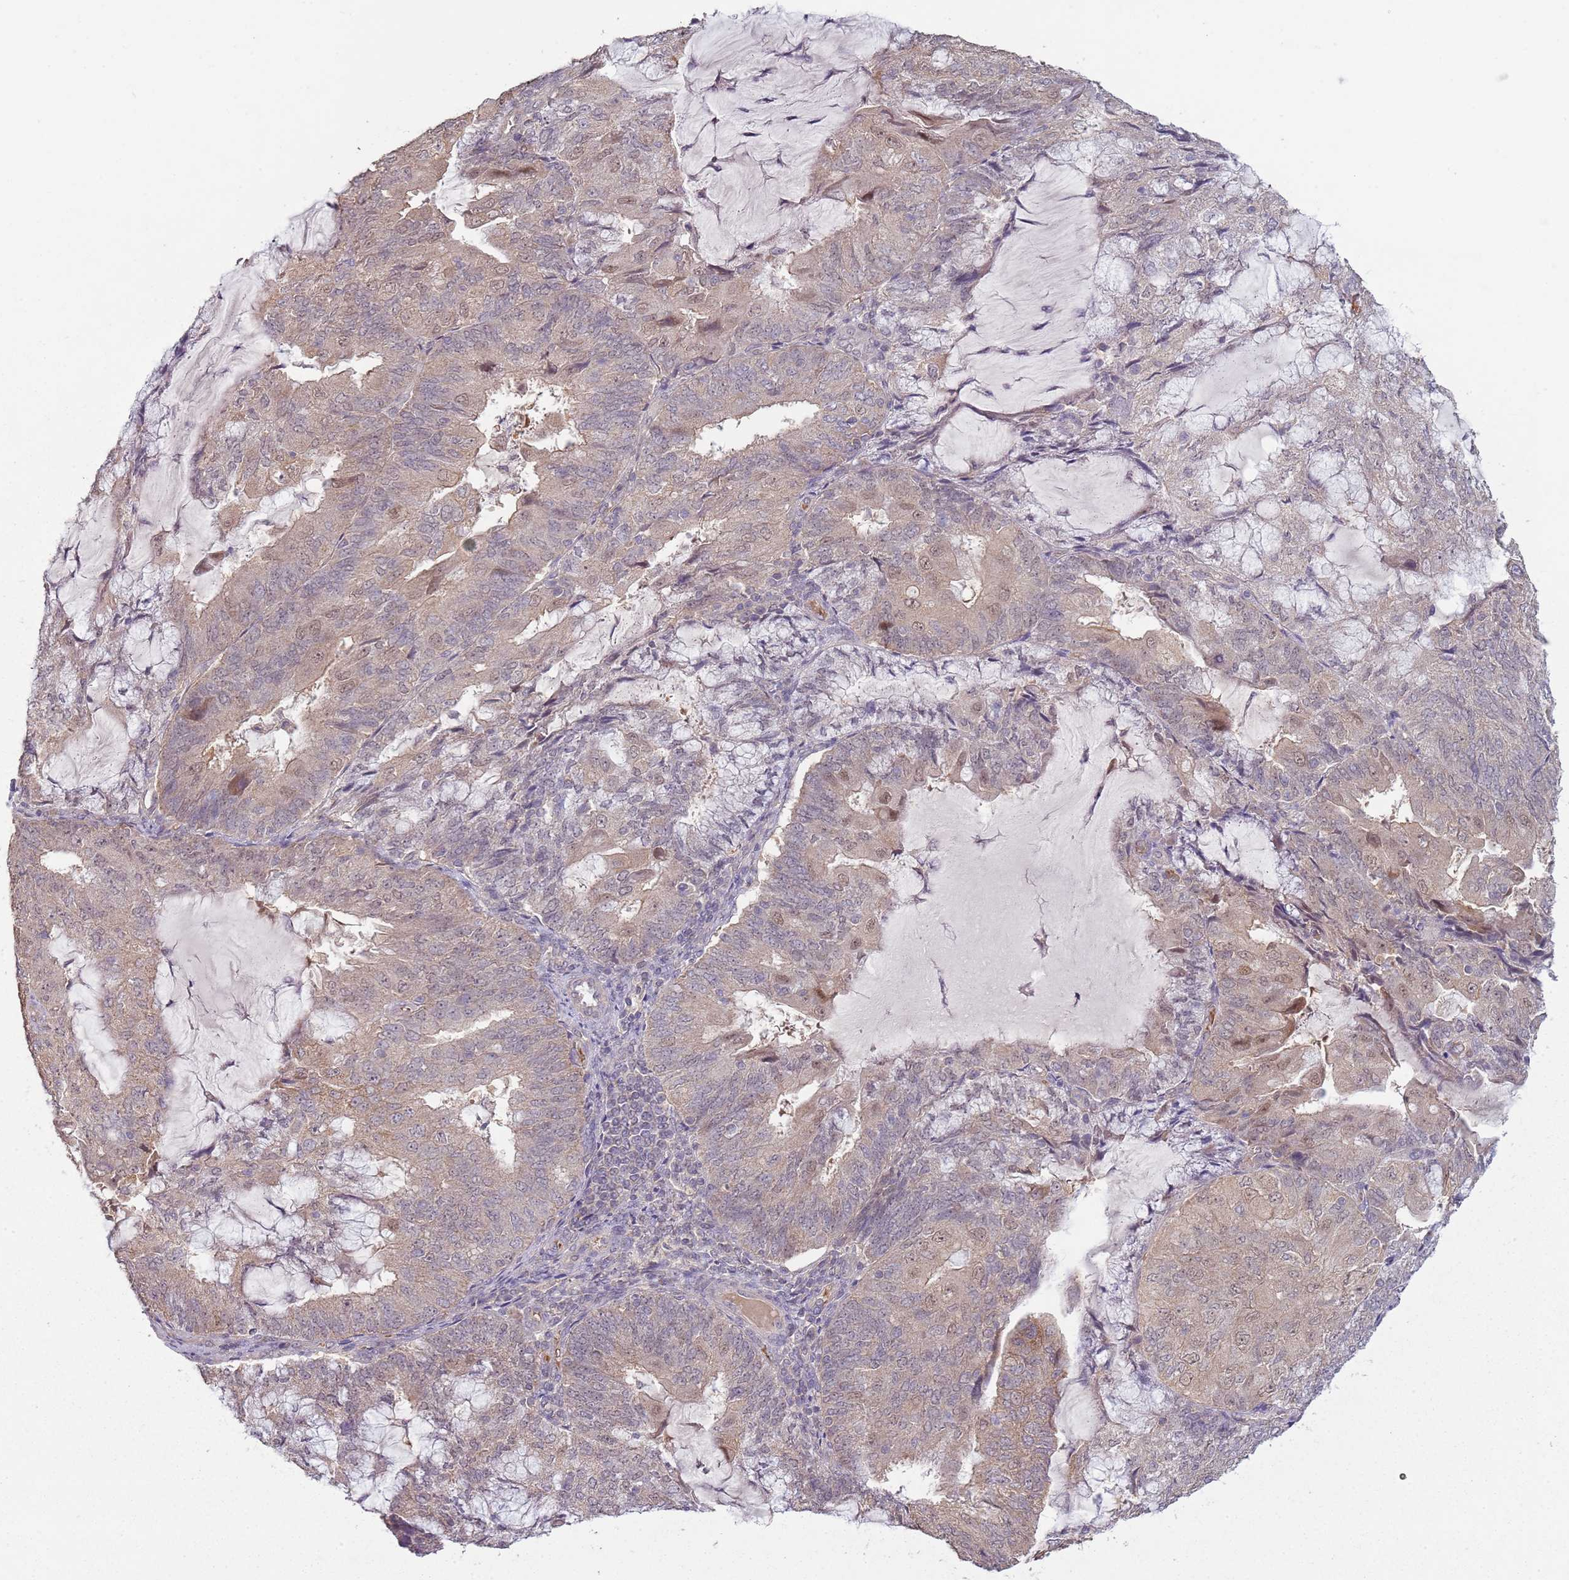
{"staining": {"intensity": "weak", "quantity": "<25%", "location": "cytoplasmic/membranous,nuclear"}, "tissue": "endometrial cancer", "cell_type": "Tumor cells", "image_type": "cancer", "snomed": [{"axis": "morphology", "description": "Adenocarcinoma, NOS"}, {"axis": "topography", "description": "Endometrium"}], "caption": "Immunohistochemistry (IHC) photomicrograph of neoplastic tissue: human endometrial cancer stained with DAB (3,3'-diaminobenzidine) displays no significant protein staining in tumor cells.", "gene": "TEKT4", "patient": {"sex": "female", "age": 81}}